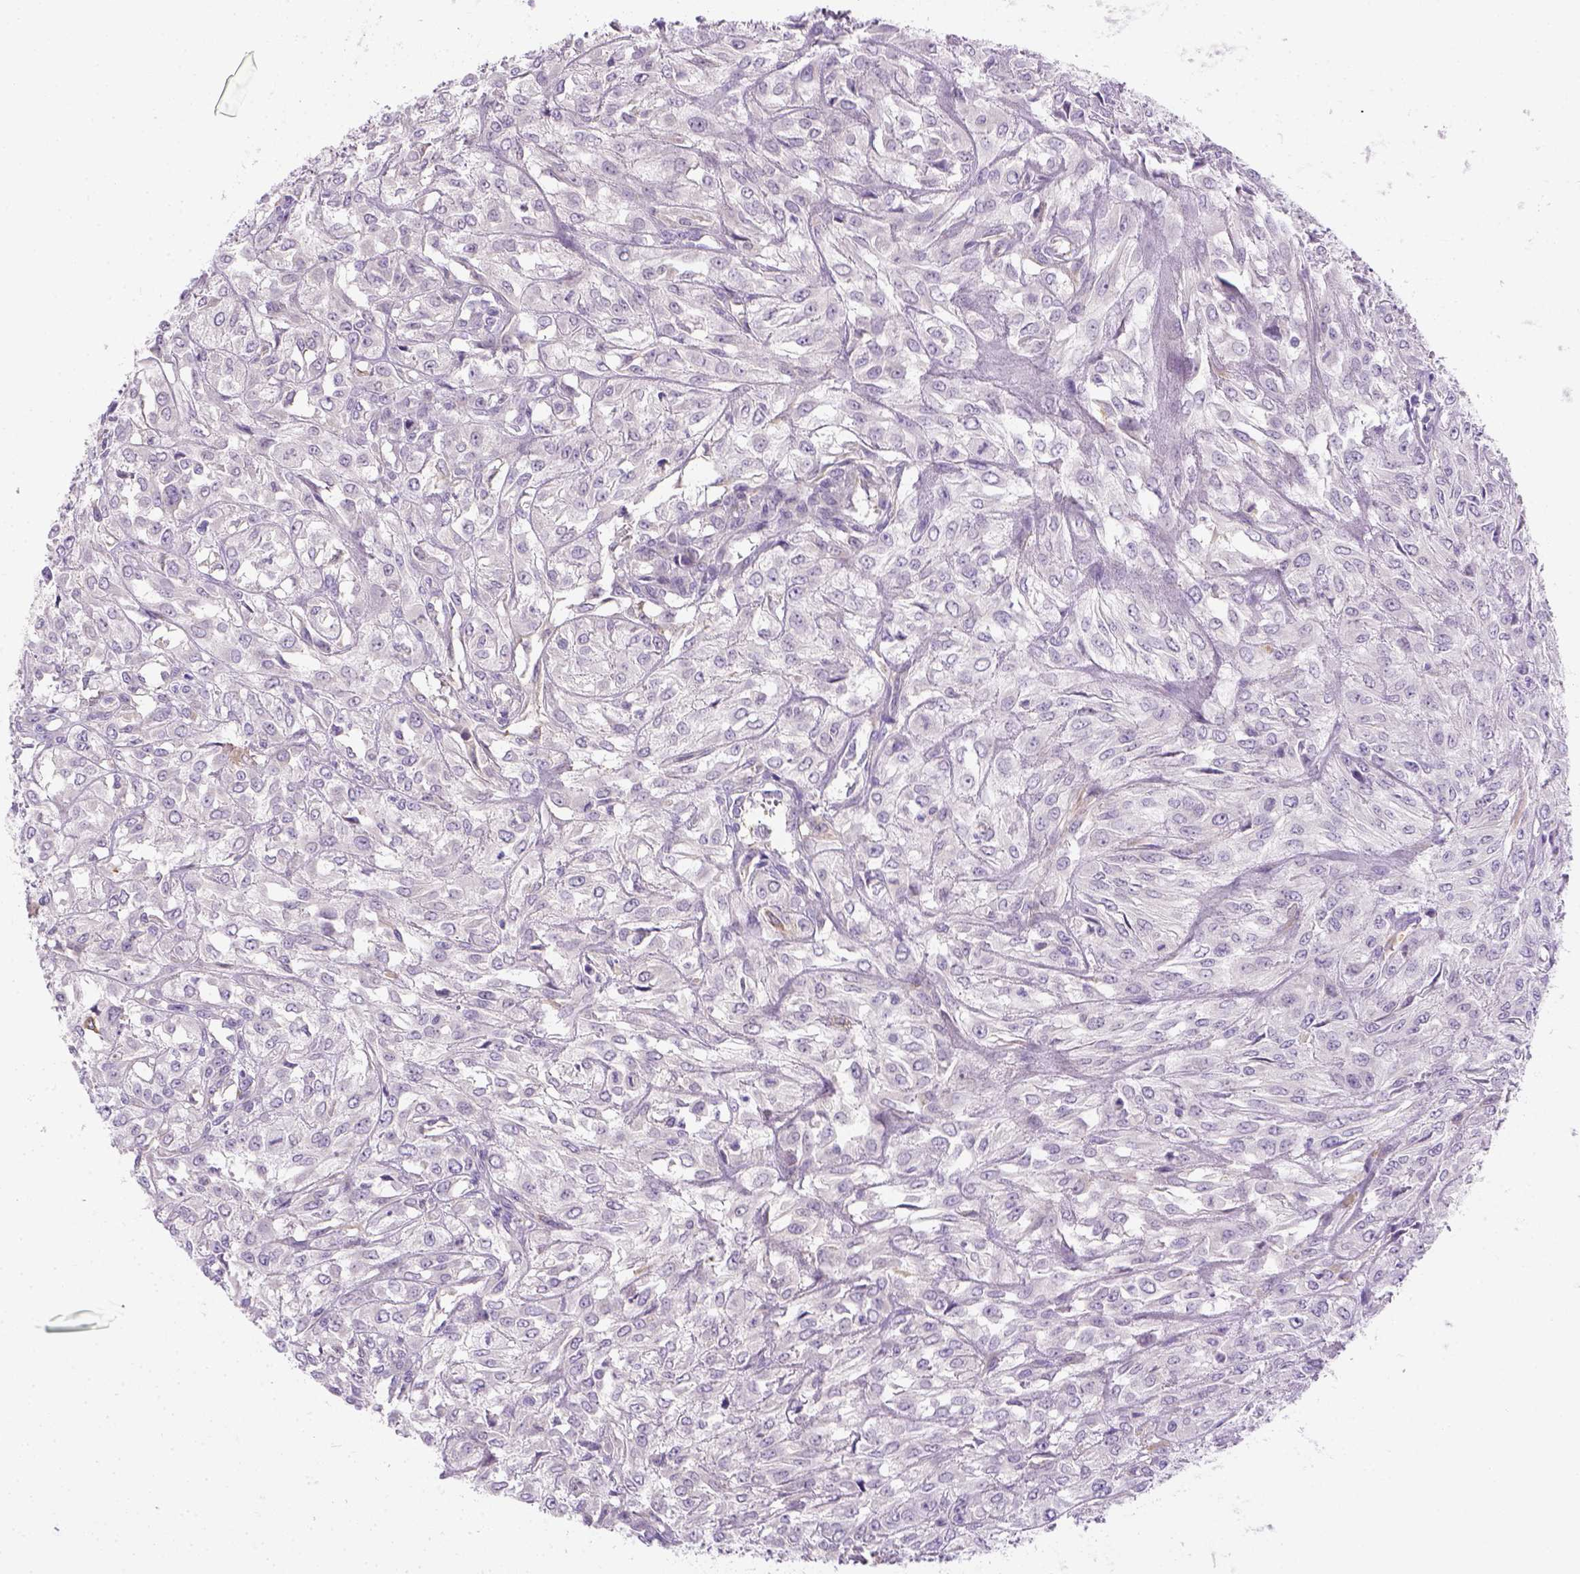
{"staining": {"intensity": "negative", "quantity": "none", "location": "none"}, "tissue": "urothelial cancer", "cell_type": "Tumor cells", "image_type": "cancer", "snomed": [{"axis": "morphology", "description": "Urothelial carcinoma, High grade"}, {"axis": "topography", "description": "Urinary bladder"}], "caption": "A high-resolution image shows IHC staining of high-grade urothelial carcinoma, which displays no significant positivity in tumor cells.", "gene": "CACNB1", "patient": {"sex": "male", "age": 67}}